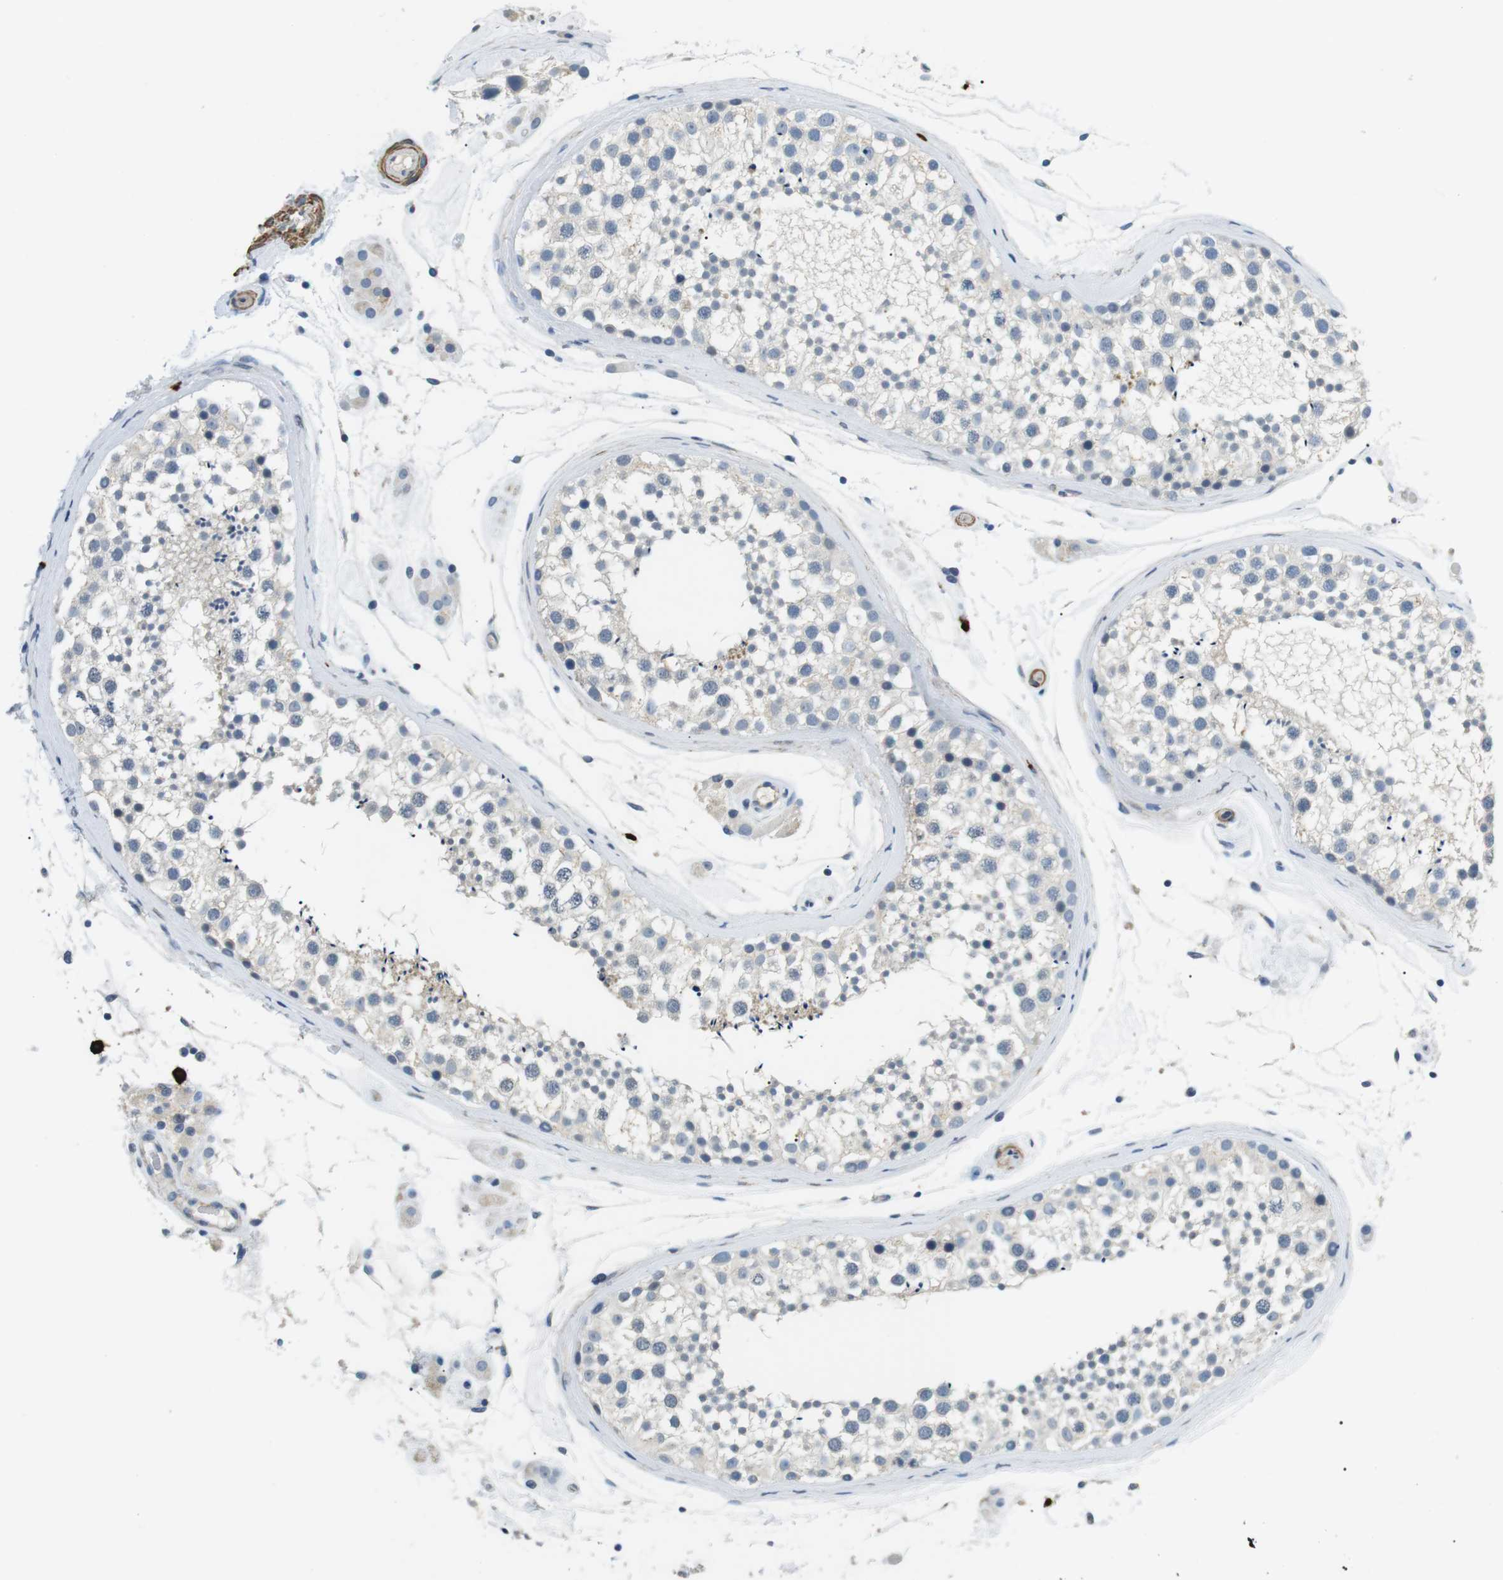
{"staining": {"intensity": "weak", "quantity": "<25%", "location": "cytoplasmic/membranous"}, "tissue": "testis", "cell_type": "Cells in seminiferous ducts", "image_type": "normal", "snomed": [{"axis": "morphology", "description": "Normal tissue, NOS"}, {"axis": "topography", "description": "Testis"}], "caption": "IHC histopathology image of benign testis: testis stained with DAB (3,3'-diaminobenzidine) exhibits no significant protein expression in cells in seminiferous ducts.", "gene": "GZMM", "patient": {"sex": "male", "age": 46}}